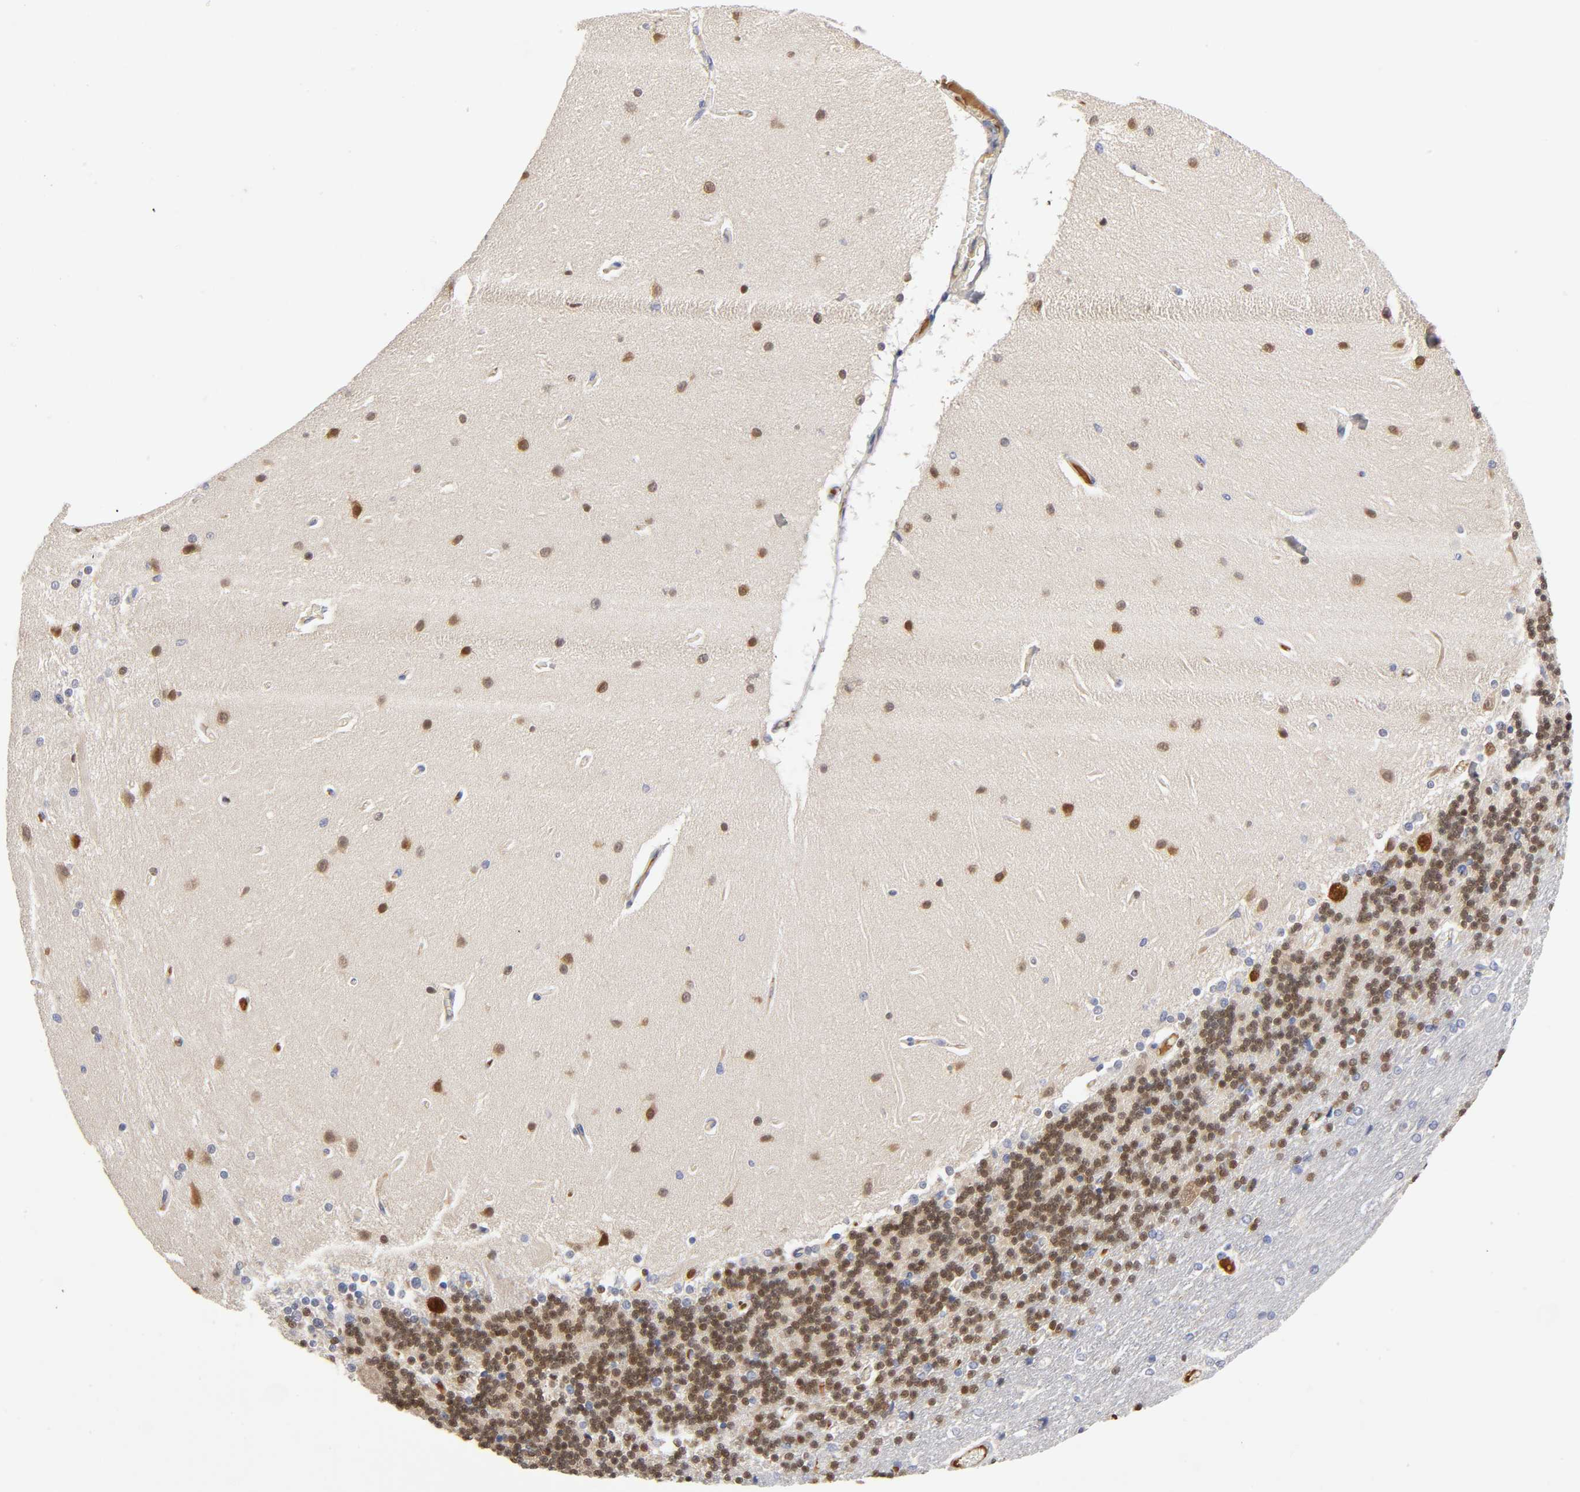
{"staining": {"intensity": "moderate", "quantity": ">75%", "location": "cytoplasmic/membranous,nuclear"}, "tissue": "cerebellum", "cell_type": "Cells in granular layer", "image_type": "normal", "snomed": [{"axis": "morphology", "description": "Normal tissue, NOS"}, {"axis": "topography", "description": "Cerebellum"}], "caption": "This histopathology image exhibits immunohistochemistry (IHC) staining of normal human cerebellum, with medium moderate cytoplasmic/membranous,nuclear staining in approximately >75% of cells in granular layer.", "gene": "NOVA1", "patient": {"sex": "female", "age": 54}}